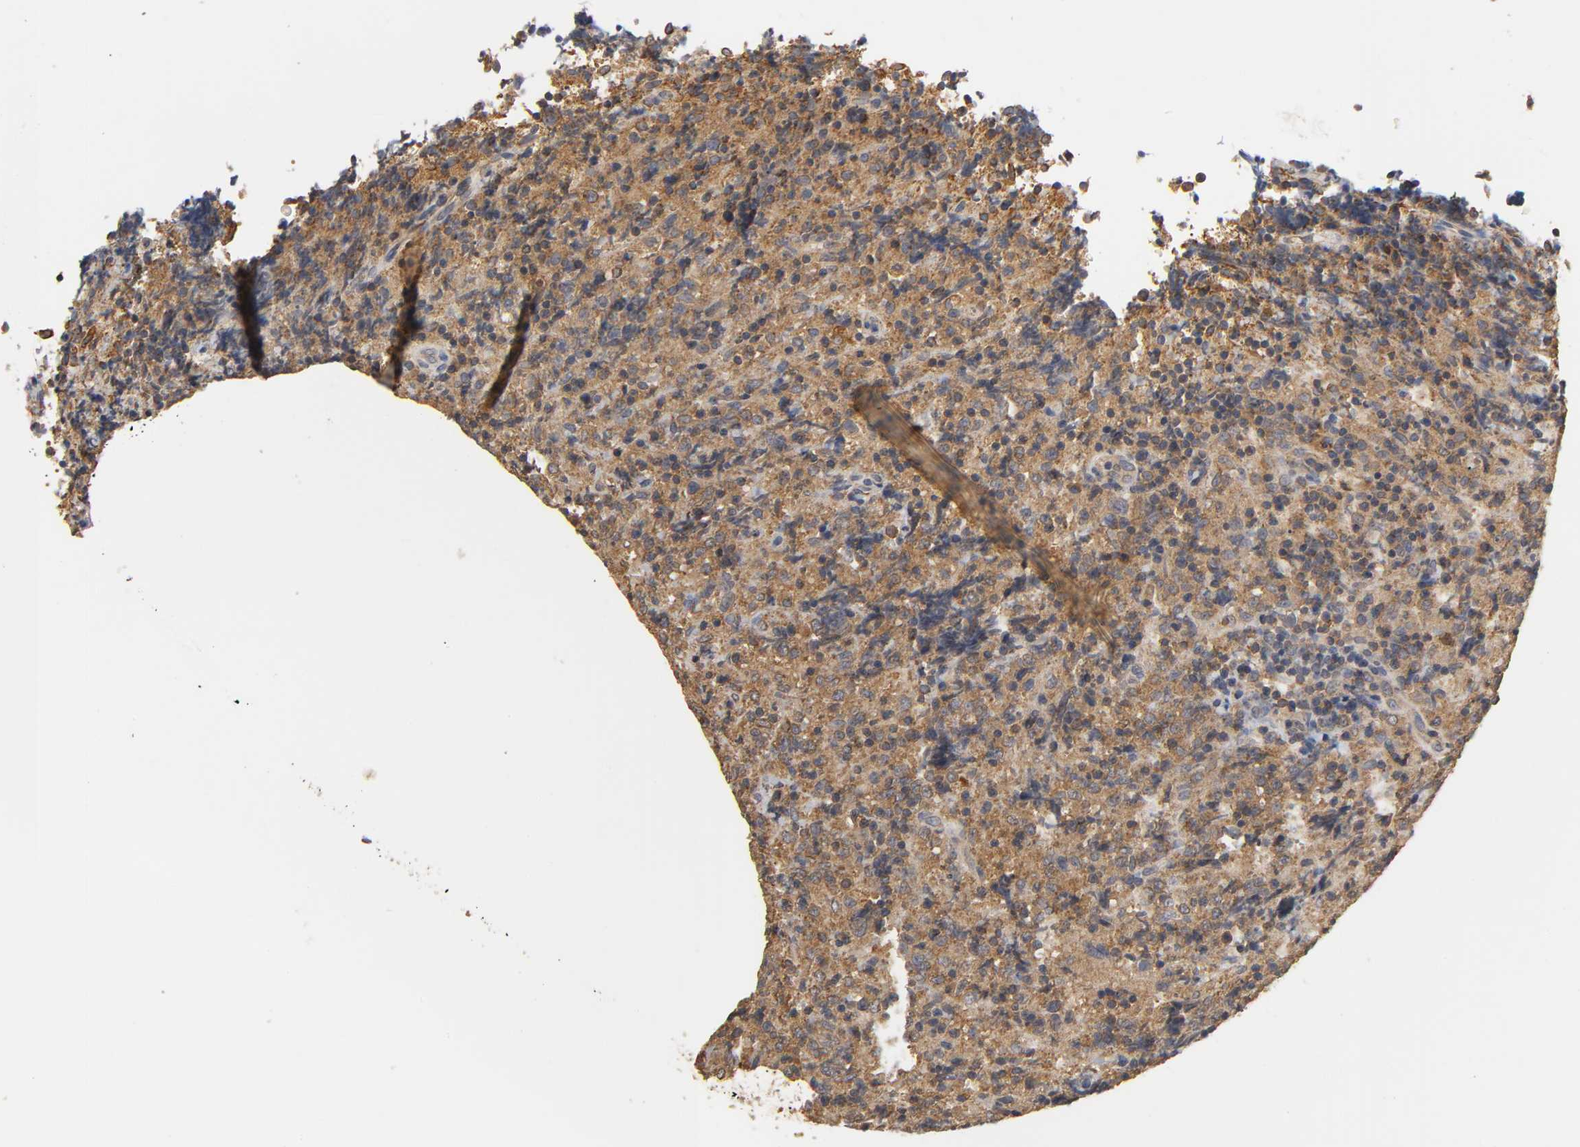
{"staining": {"intensity": "moderate", "quantity": ">75%", "location": "cytoplasmic/membranous"}, "tissue": "lymphoma", "cell_type": "Tumor cells", "image_type": "cancer", "snomed": [{"axis": "morphology", "description": "Malignant lymphoma, non-Hodgkin's type, High grade"}, {"axis": "topography", "description": "Tonsil"}], "caption": "A histopathology image showing moderate cytoplasmic/membranous staining in about >75% of tumor cells in malignant lymphoma, non-Hodgkin's type (high-grade), as visualized by brown immunohistochemical staining.", "gene": "SCAP", "patient": {"sex": "female", "age": 36}}